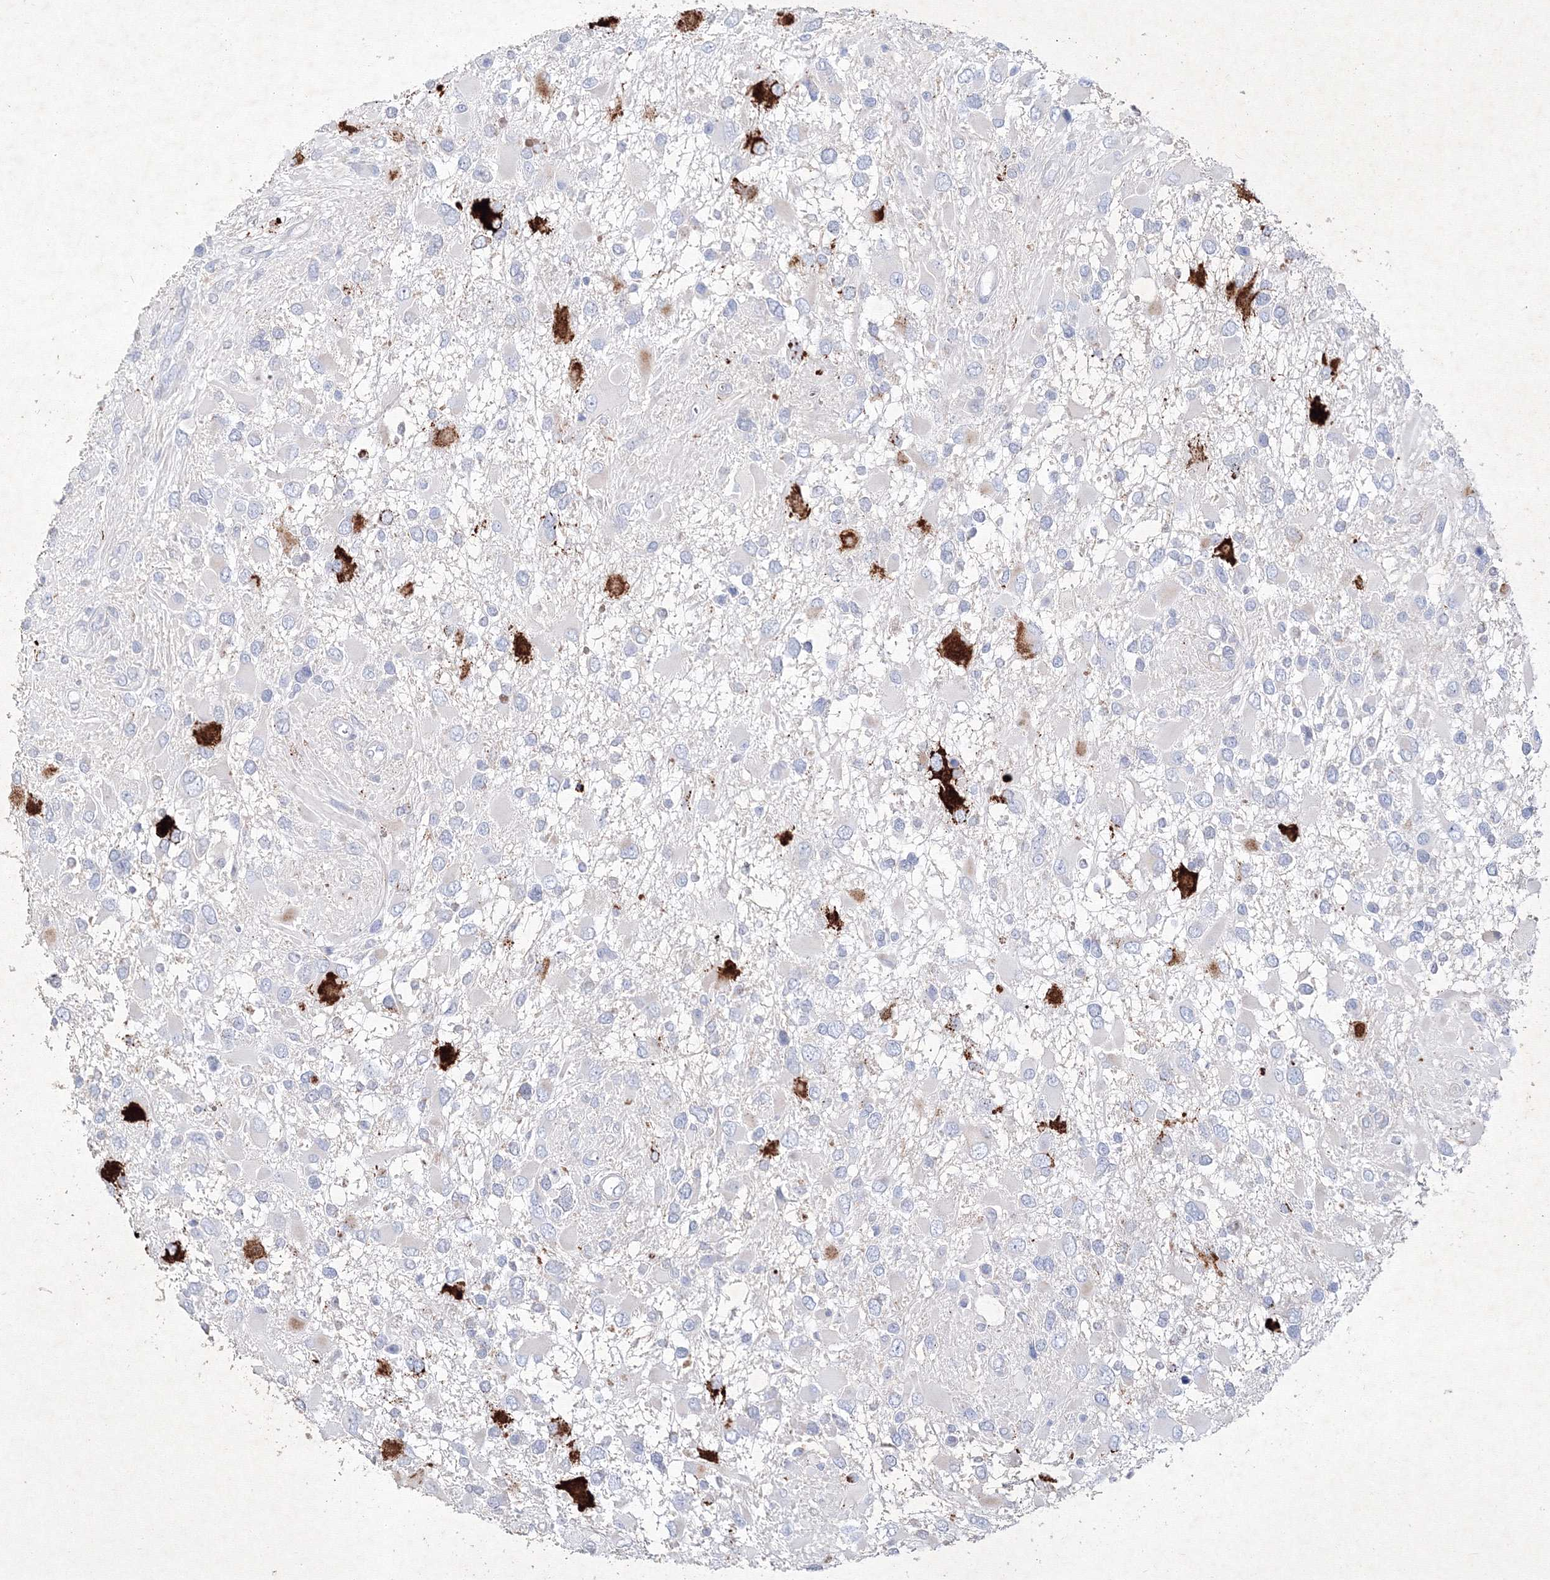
{"staining": {"intensity": "negative", "quantity": "none", "location": "none"}, "tissue": "glioma", "cell_type": "Tumor cells", "image_type": "cancer", "snomed": [{"axis": "morphology", "description": "Glioma, malignant, High grade"}, {"axis": "topography", "description": "Brain"}], "caption": "An image of human glioma is negative for staining in tumor cells.", "gene": "CXXC4", "patient": {"sex": "male", "age": 53}}